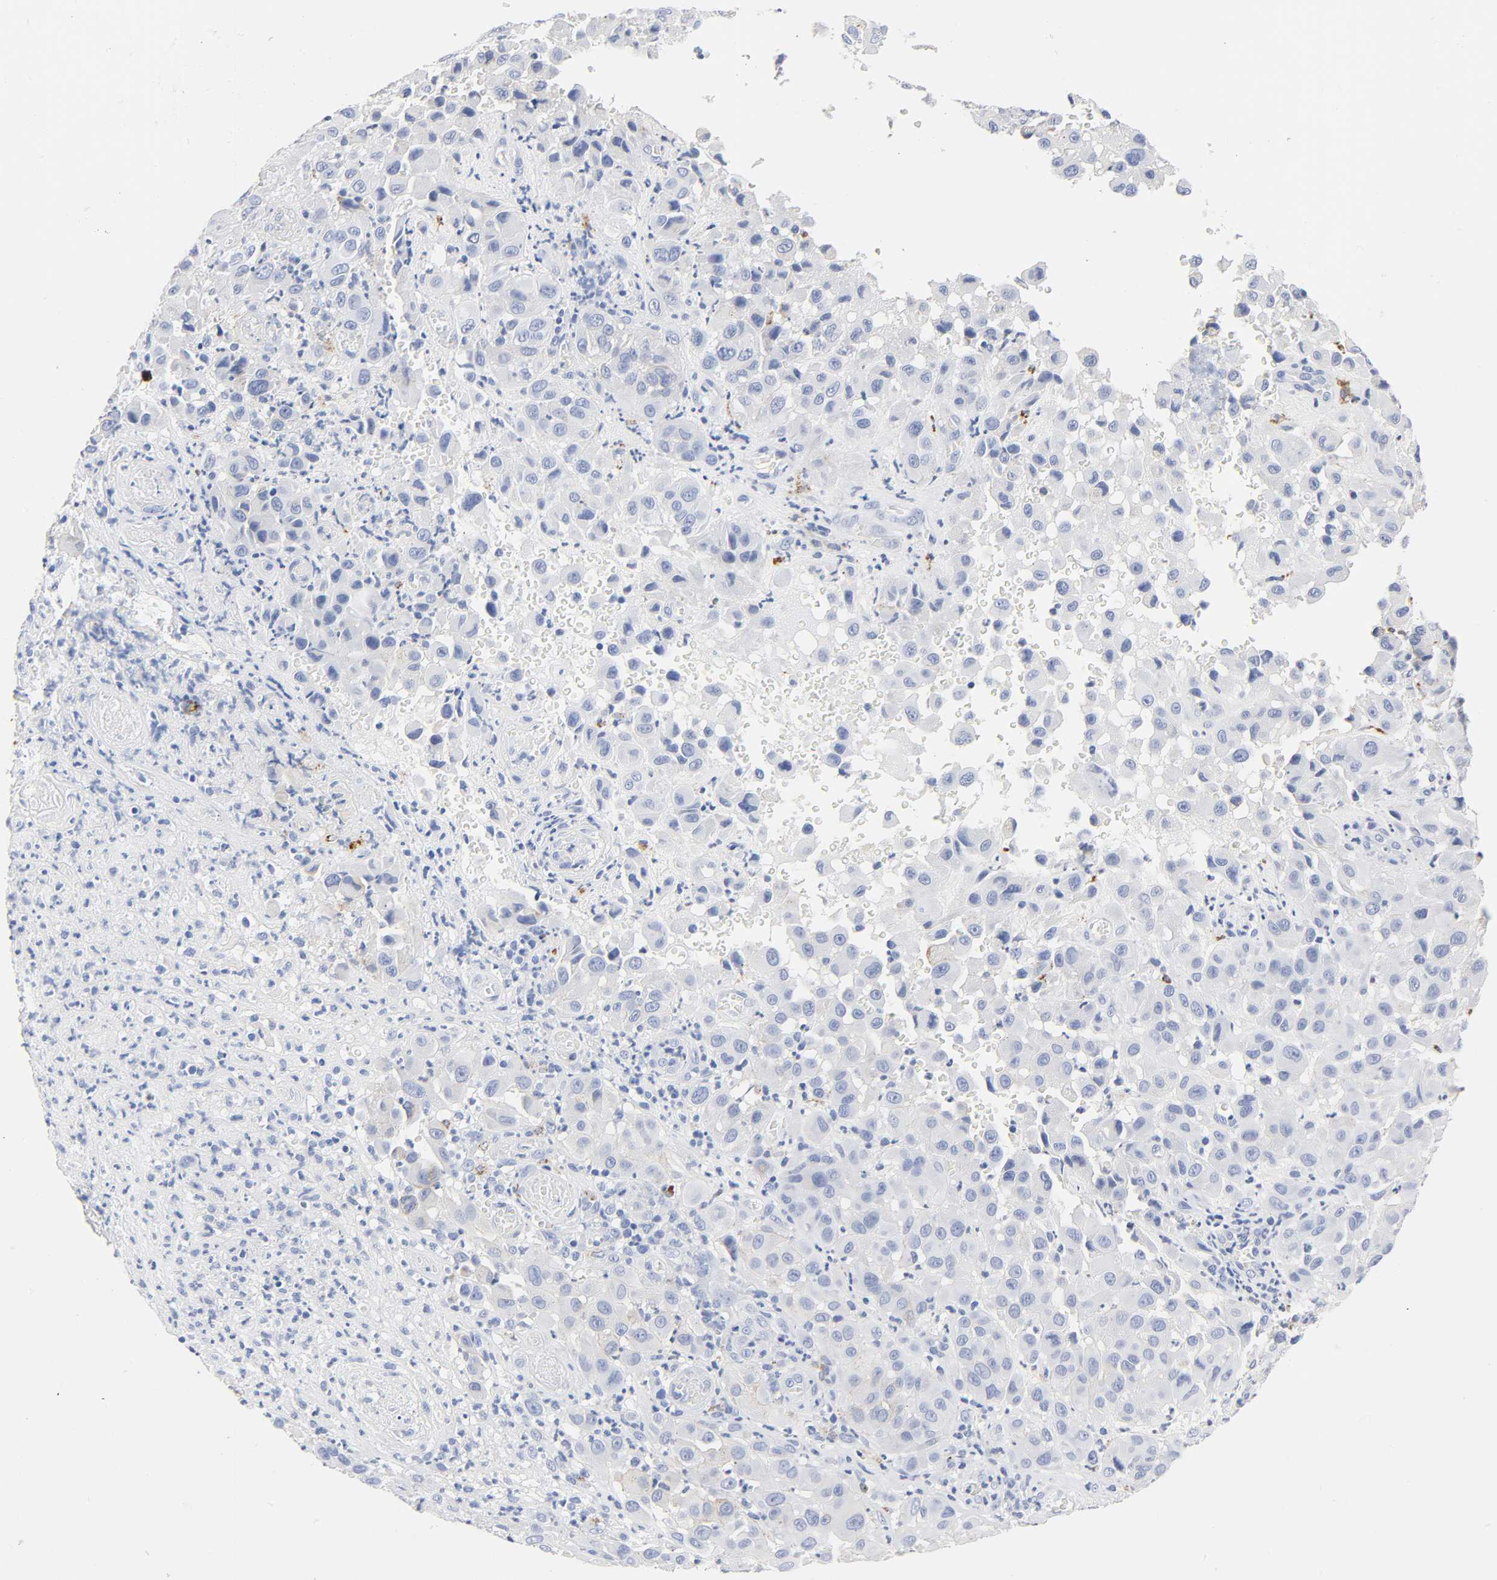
{"staining": {"intensity": "negative", "quantity": "none", "location": "none"}, "tissue": "melanoma", "cell_type": "Tumor cells", "image_type": "cancer", "snomed": [{"axis": "morphology", "description": "Malignant melanoma, NOS"}, {"axis": "topography", "description": "Skin"}], "caption": "This is a micrograph of immunohistochemistry (IHC) staining of melanoma, which shows no staining in tumor cells.", "gene": "PLP1", "patient": {"sex": "female", "age": 21}}